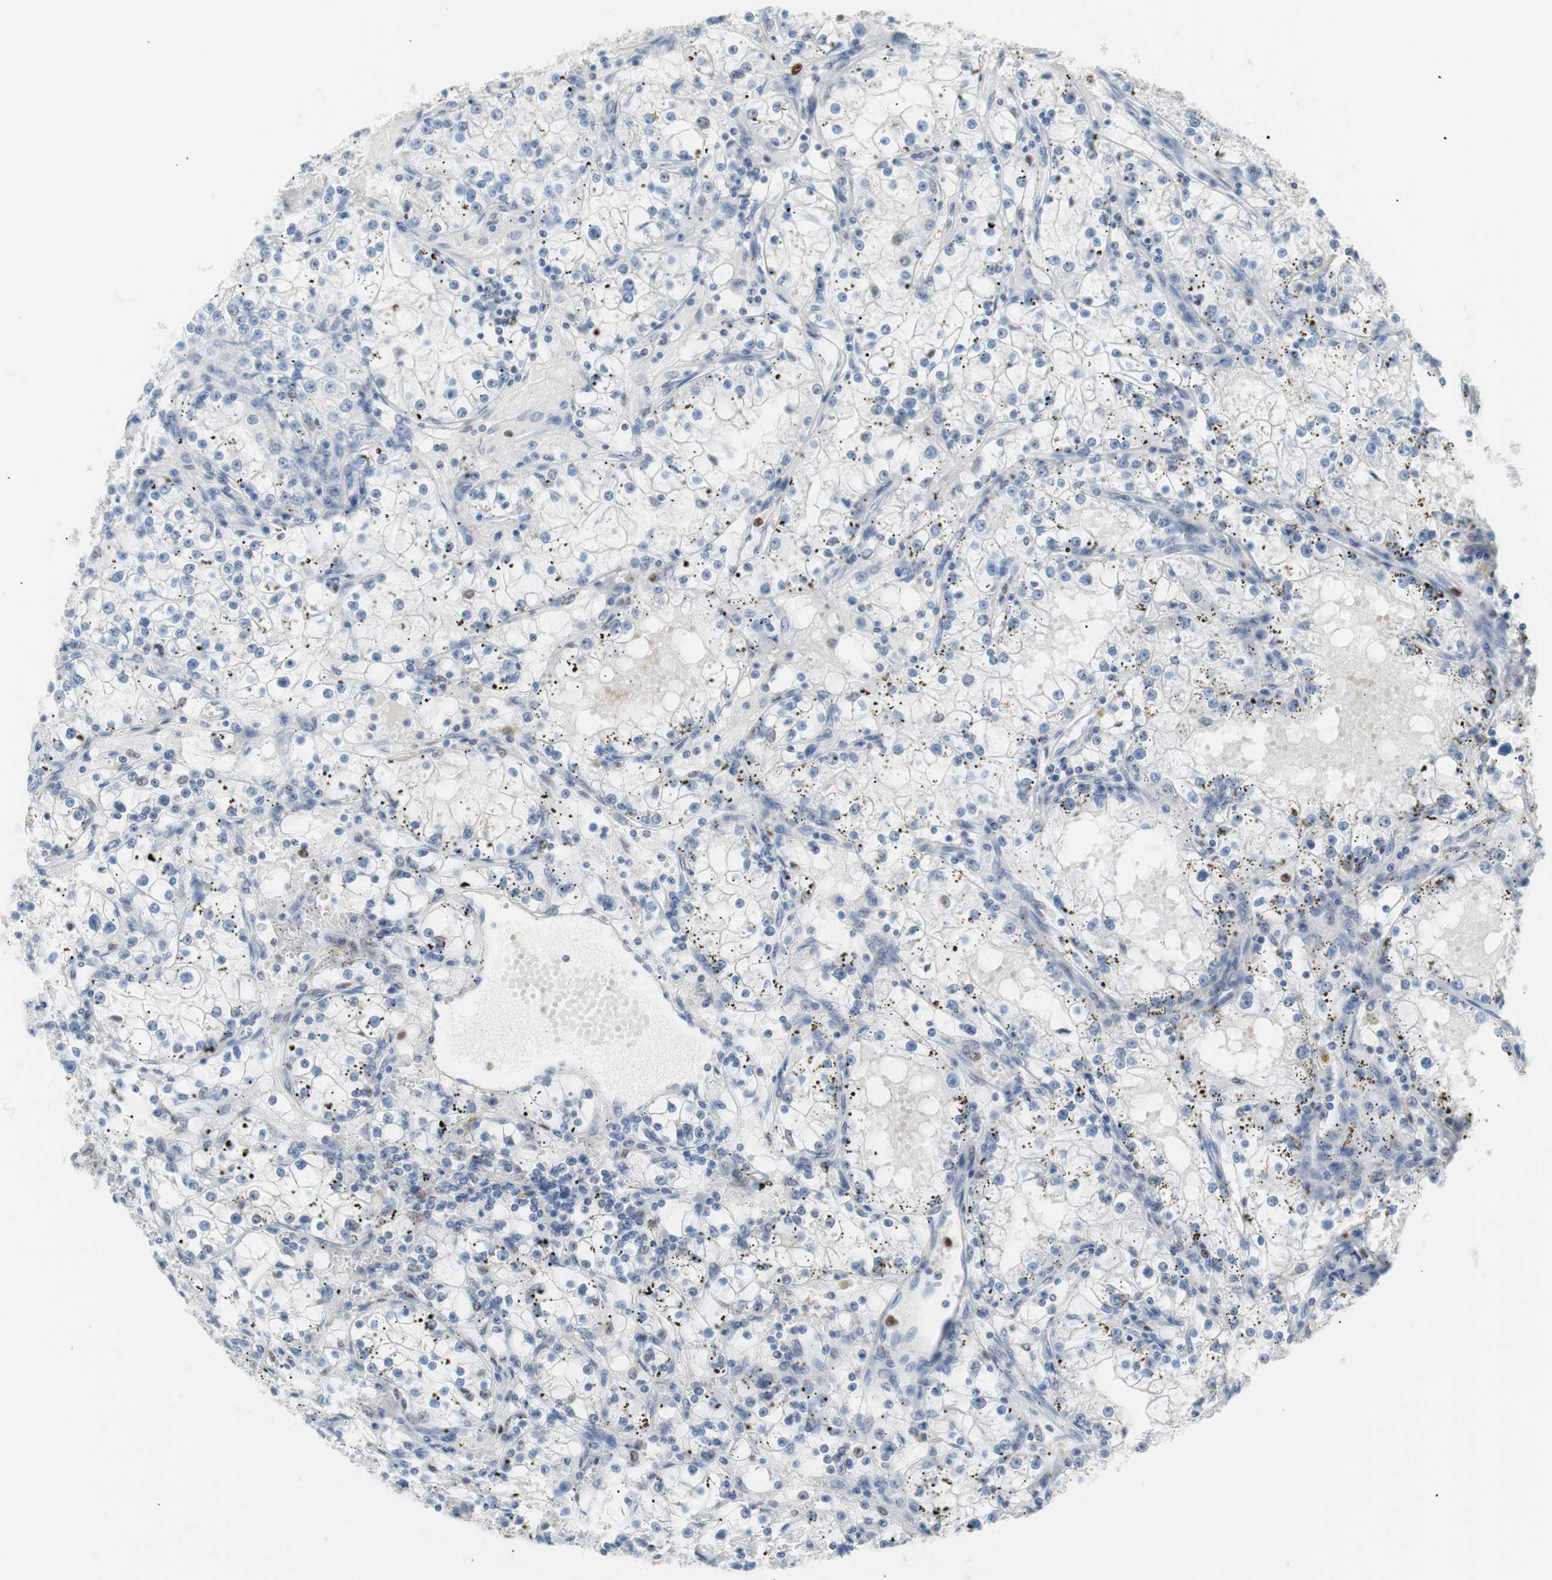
{"staining": {"intensity": "negative", "quantity": "none", "location": "none"}, "tissue": "renal cancer", "cell_type": "Tumor cells", "image_type": "cancer", "snomed": [{"axis": "morphology", "description": "Adenocarcinoma, NOS"}, {"axis": "topography", "description": "Kidney"}], "caption": "High magnification brightfield microscopy of renal cancer stained with DAB (3,3'-diaminobenzidine) (brown) and counterstained with hematoxylin (blue): tumor cells show no significant staining. (Brightfield microscopy of DAB immunohistochemistry (IHC) at high magnification).", "gene": "CEBPB", "patient": {"sex": "male", "age": 56}}